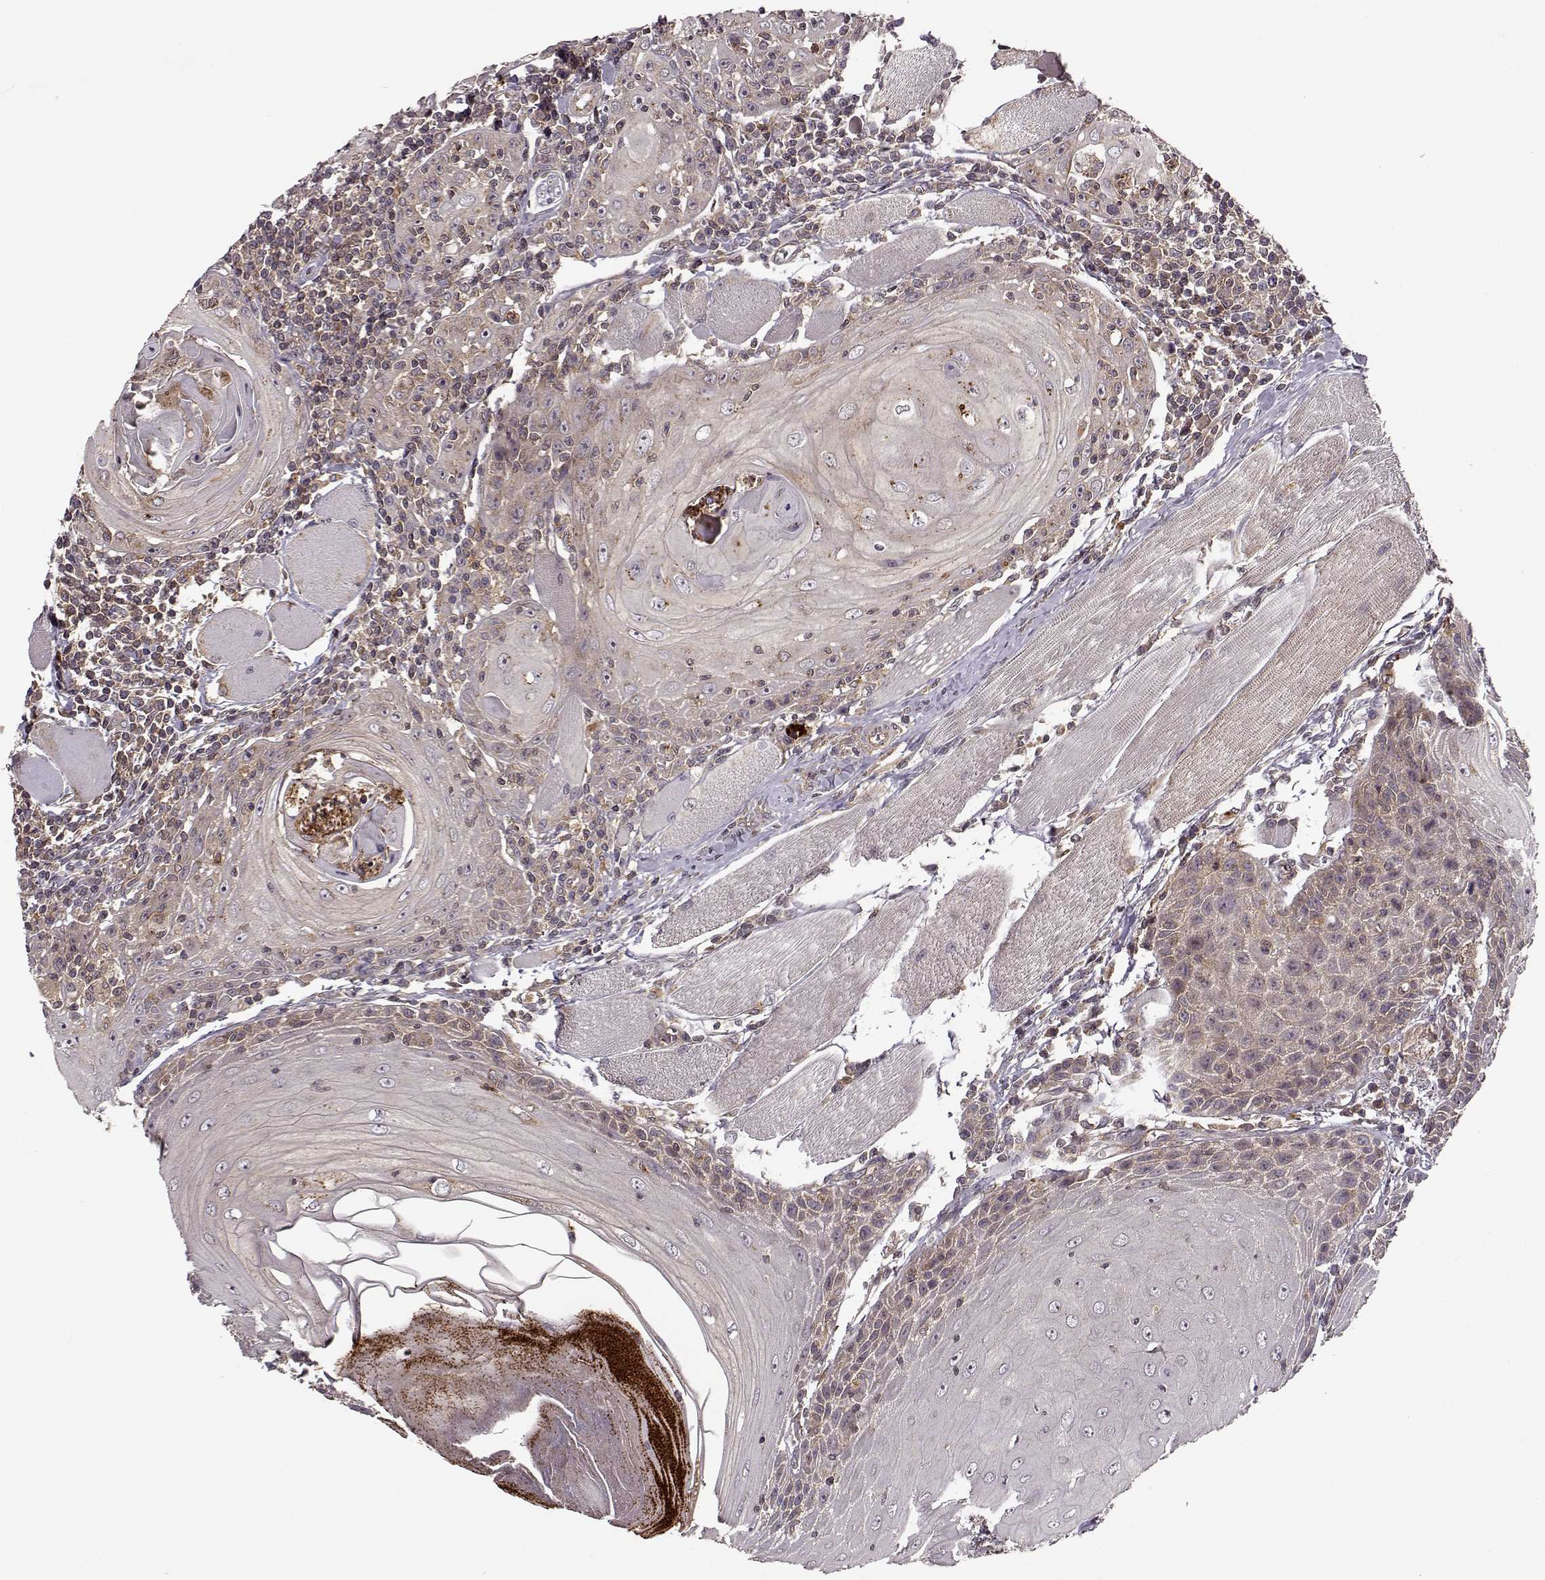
{"staining": {"intensity": "weak", "quantity": ">75%", "location": "cytoplasmic/membranous"}, "tissue": "head and neck cancer", "cell_type": "Tumor cells", "image_type": "cancer", "snomed": [{"axis": "morphology", "description": "Normal tissue, NOS"}, {"axis": "morphology", "description": "Squamous cell carcinoma, NOS"}, {"axis": "topography", "description": "Oral tissue"}, {"axis": "topography", "description": "Head-Neck"}], "caption": "Squamous cell carcinoma (head and neck) stained with a protein marker exhibits weak staining in tumor cells.", "gene": "IFRD2", "patient": {"sex": "male", "age": 52}}